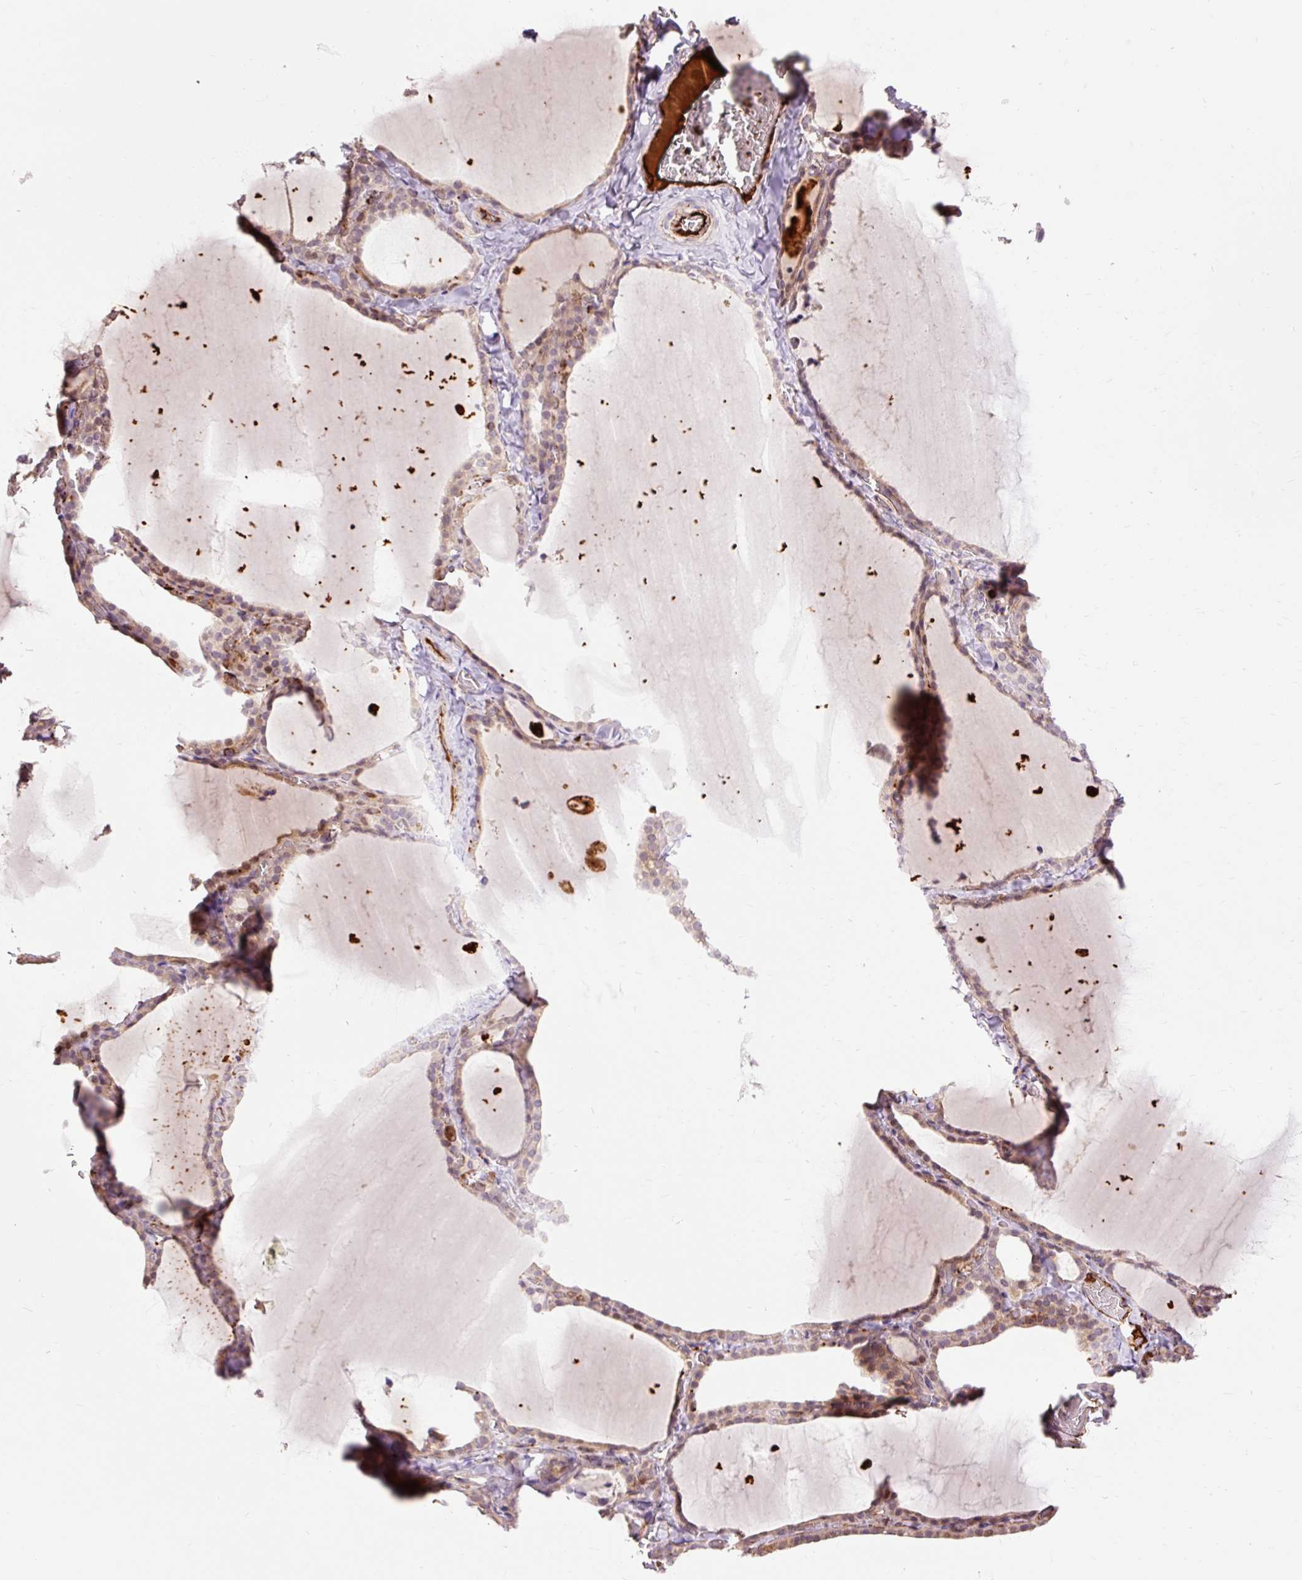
{"staining": {"intensity": "weak", "quantity": "25%-75%", "location": "cytoplasmic/membranous,nuclear"}, "tissue": "thyroid gland", "cell_type": "Glandular cells", "image_type": "normal", "snomed": [{"axis": "morphology", "description": "Normal tissue, NOS"}, {"axis": "topography", "description": "Thyroid gland"}], "caption": "Immunohistochemical staining of unremarkable human thyroid gland demonstrates low levels of weak cytoplasmic/membranous,nuclear positivity in about 25%-75% of glandular cells. The protein of interest is shown in brown color, while the nuclei are stained blue.", "gene": "CEBPZ", "patient": {"sex": "female", "age": 22}}